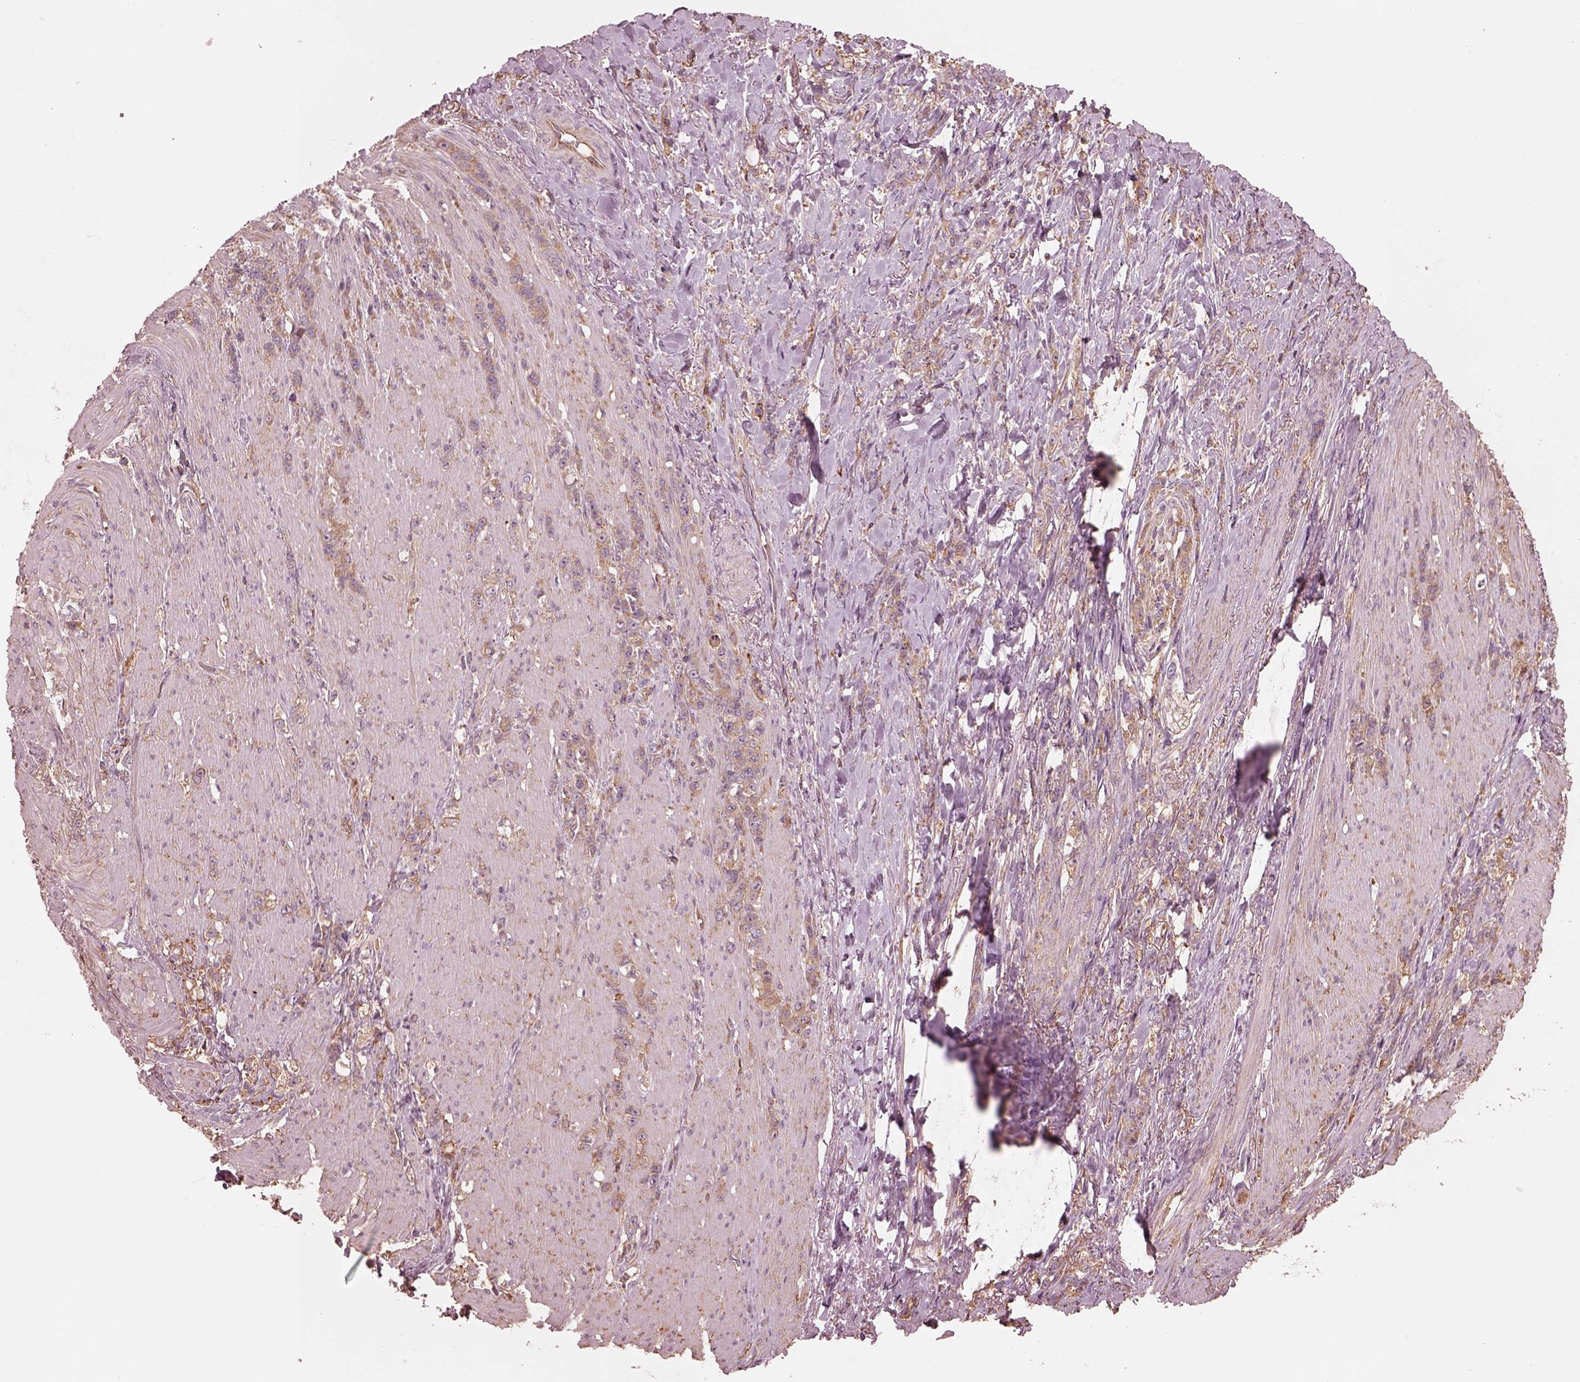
{"staining": {"intensity": "moderate", "quantity": ">75%", "location": "cytoplasmic/membranous"}, "tissue": "stomach cancer", "cell_type": "Tumor cells", "image_type": "cancer", "snomed": [{"axis": "morphology", "description": "Adenocarcinoma, NOS"}, {"axis": "topography", "description": "Stomach, lower"}], "caption": "Immunohistochemical staining of human stomach cancer reveals moderate cytoplasmic/membranous protein staining in about >75% of tumor cells. (IHC, brightfield microscopy, high magnification).", "gene": "STK33", "patient": {"sex": "male", "age": 88}}